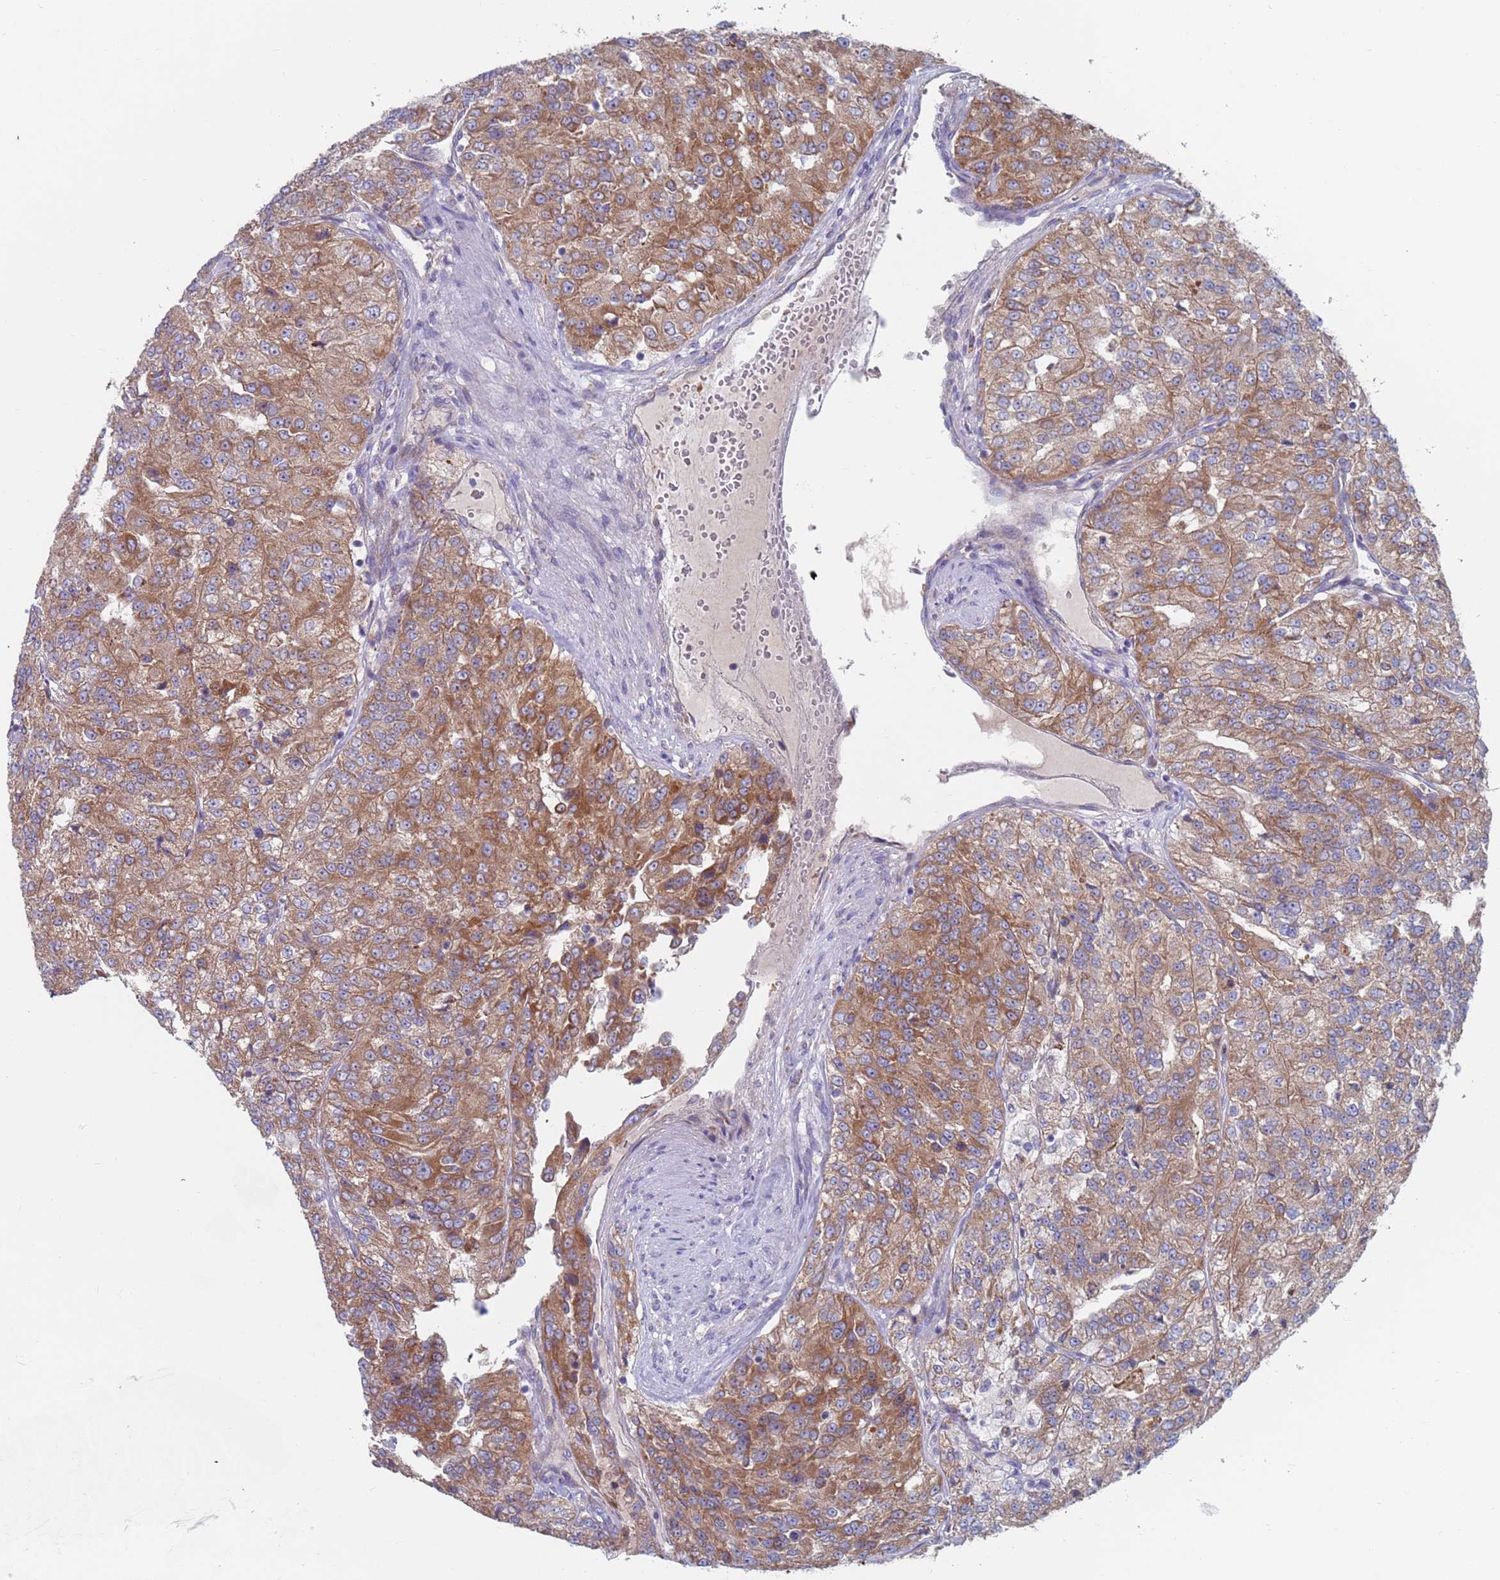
{"staining": {"intensity": "moderate", "quantity": ">75%", "location": "cytoplasmic/membranous"}, "tissue": "renal cancer", "cell_type": "Tumor cells", "image_type": "cancer", "snomed": [{"axis": "morphology", "description": "Adenocarcinoma, NOS"}, {"axis": "topography", "description": "Kidney"}], "caption": "Brown immunohistochemical staining in renal adenocarcinoma demonstrates moderate cytoplasmic/membranous expression in about >75% of tumor cells. (DAB (3,3'-diaminobenzidine) IHC with brightfield microscopy, high magnification).", "gene": "CHCHD6", "patient": {"sex": "female", "age": 63}}